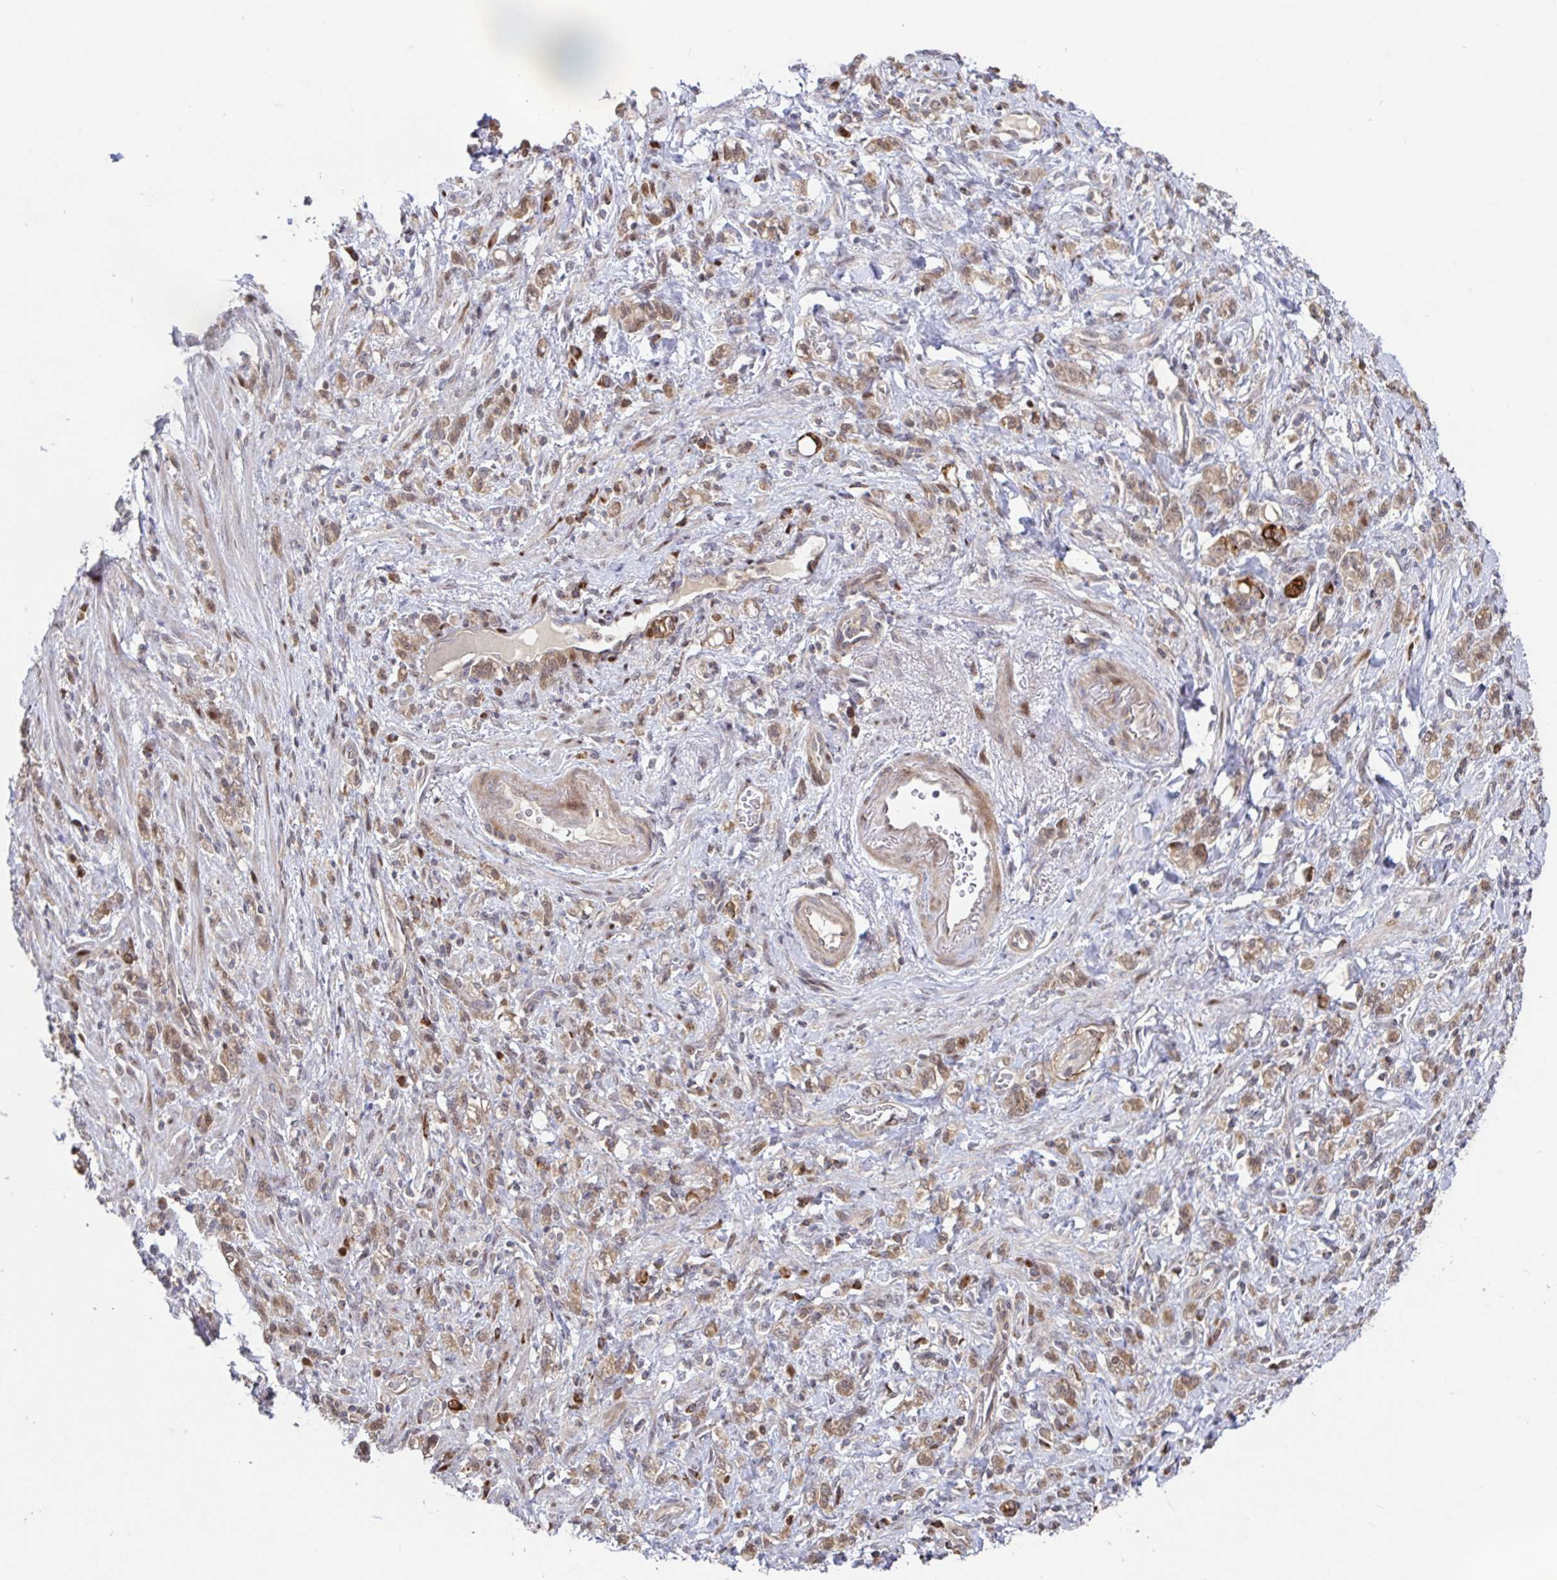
{"staining": {"intensity": "moderate", "quantity": ">75%", "location": "cytoplasmic/membranous"}, "tissue": "stomach cancer", "cell_type": "Tumor cells", "image_type": "cancer", "snomed": [{"axis": "morphology", "description": "Adenocarcinoma, NOS"}, {"axis": "topography", "description": "Stomach"}], "caption": "A brown stain labels moderate cytoplasmic/membranous positivity of a protein in human stomach cancer tumor cells. The staining is performed using DAB (3,3'-diaminobenzidine) brown chromogen to label protein expression. The nuclei are counter-stained blue using hematoxylin.", "gene": "AACS", "patient": {"sex": "male", "age": 77}}